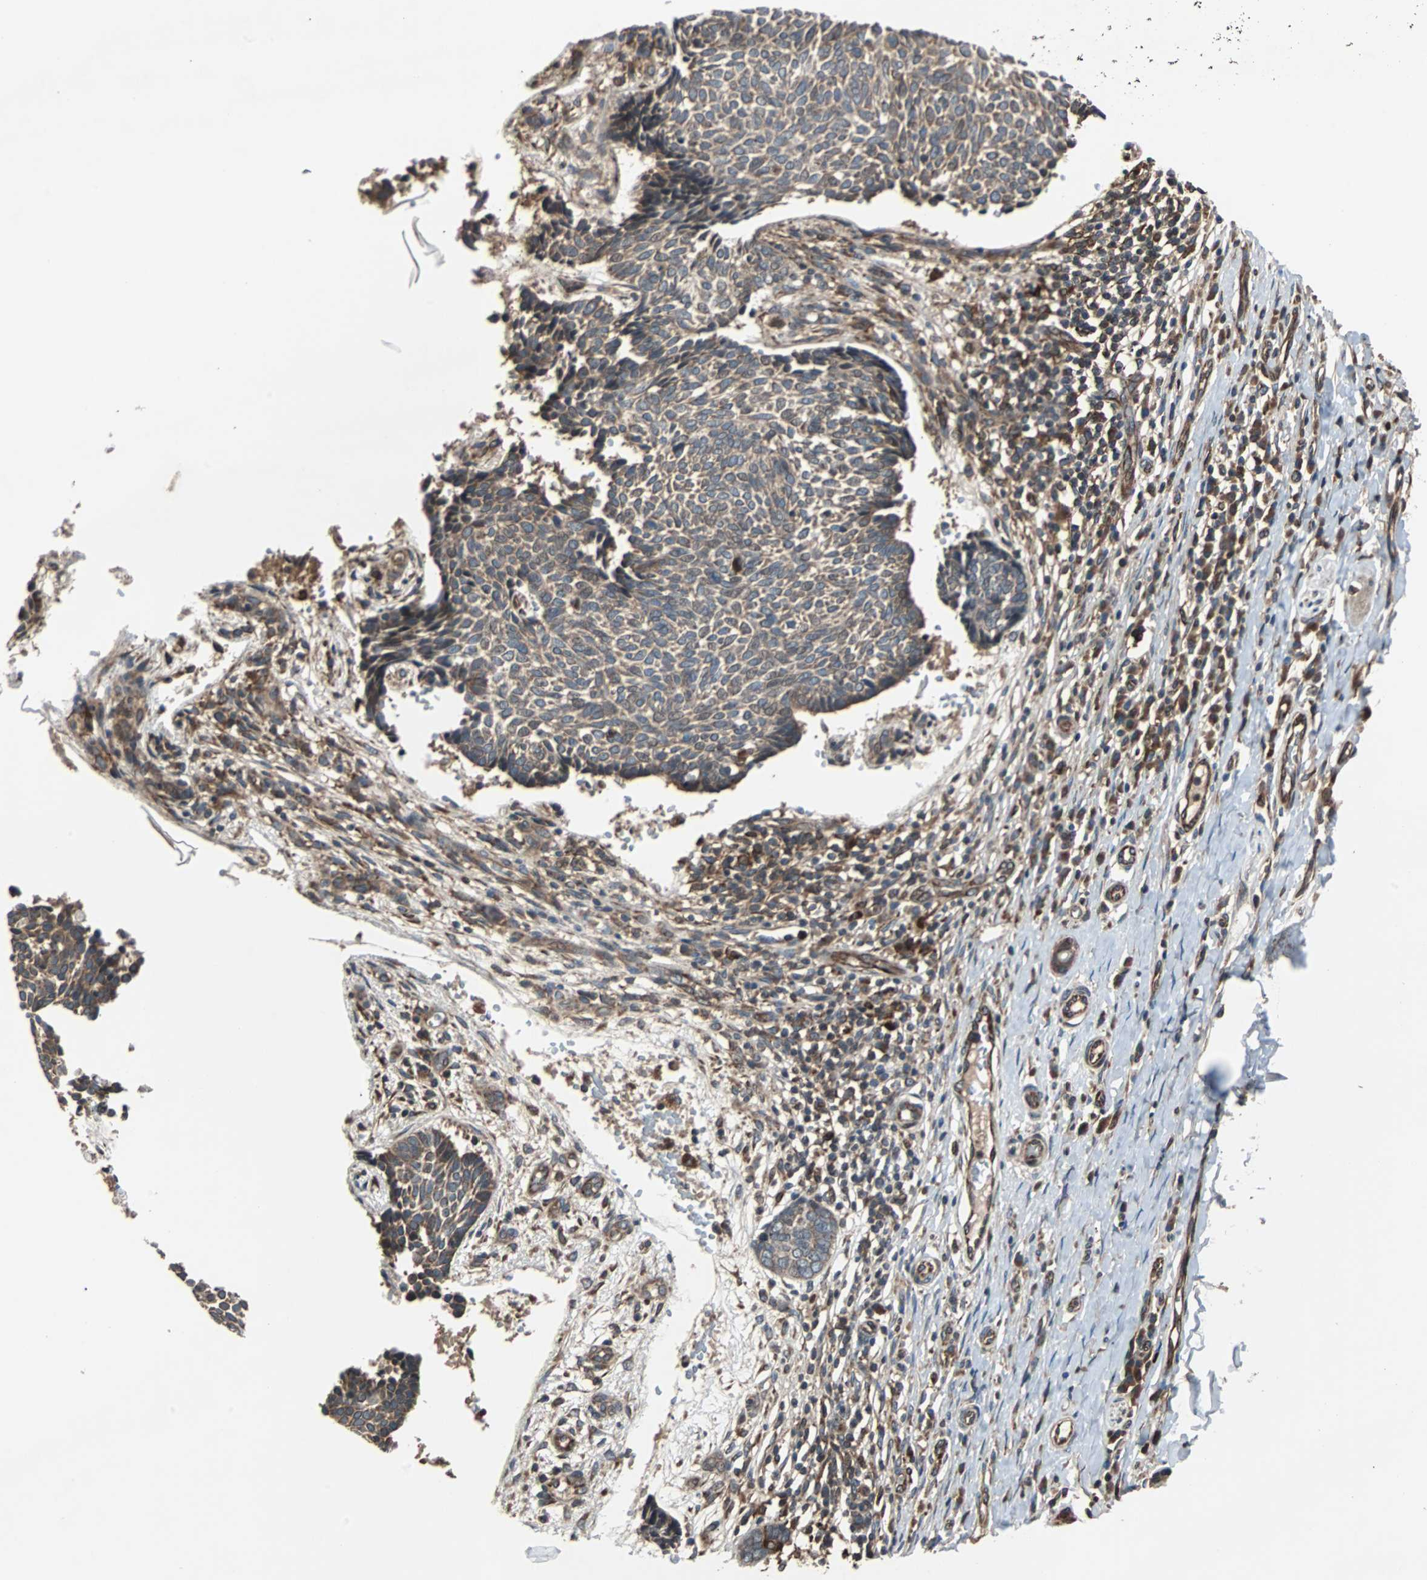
{"staining": {"intensity": "weak", "quantity": "25%-75%", "location": "cytoplasmic/membranous"}, "tissue": "skin cancer", "cell_type": "Tumor cells", "image_type": "cancer", "snomed": [{"axis": "morphology", "description": "Normal tissue, NOS"}, {"axis": "morphology", "description": "Basal cell carcinoma"}, {"axis": "topography", "description": "Skin"}], "caption": "Human skin cancer stained for a protein (brown) demonstrates weak cytoplasmic/membranous positive positivity in approximately 25%-75% of tumor cells.", "gene": "RAB7A", "patient": {"sex": "male", "age": 87}}